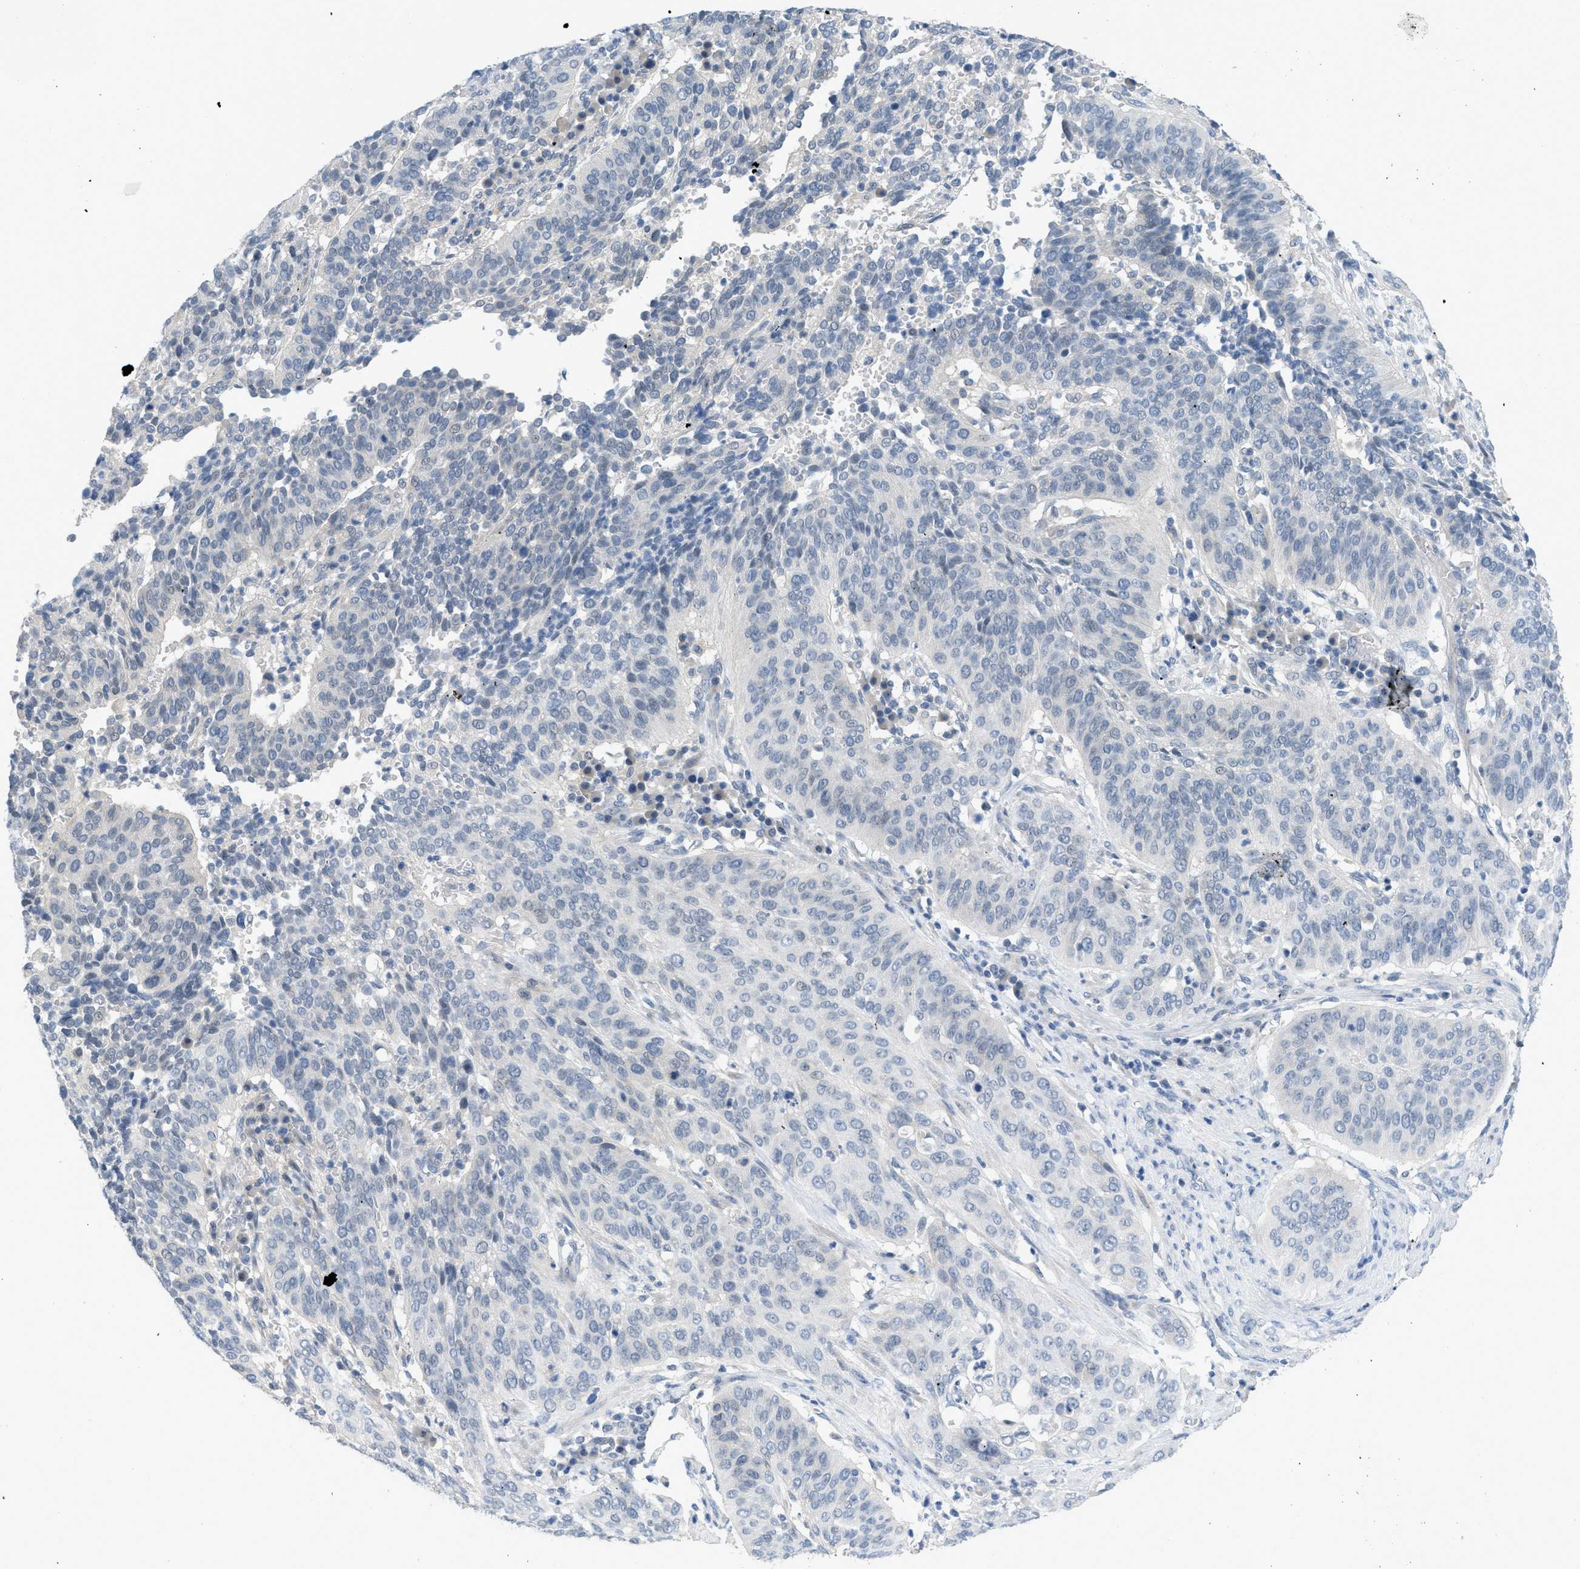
{"staining": {"intensity": "negative", "quantity": "none", "location": "none"}, "tissue": "cervical cancer", "cell_type": "Tumor cells", "image_type": "cancer", "snomed": [{"axis": "morphology", "description": "Normal tissue, NOS"}, {"axis": "morphology", "description": "Squamous cell carcinoma, NOS"}, {"axis": "topography", "description": "Cervix"}], "caption": "Image shows no significant protein positivity in tumor cells of cervical squamous cell carcinoma.", "gene": "TNFAIP1", "patient": {"sex": "female", "age": 39}}